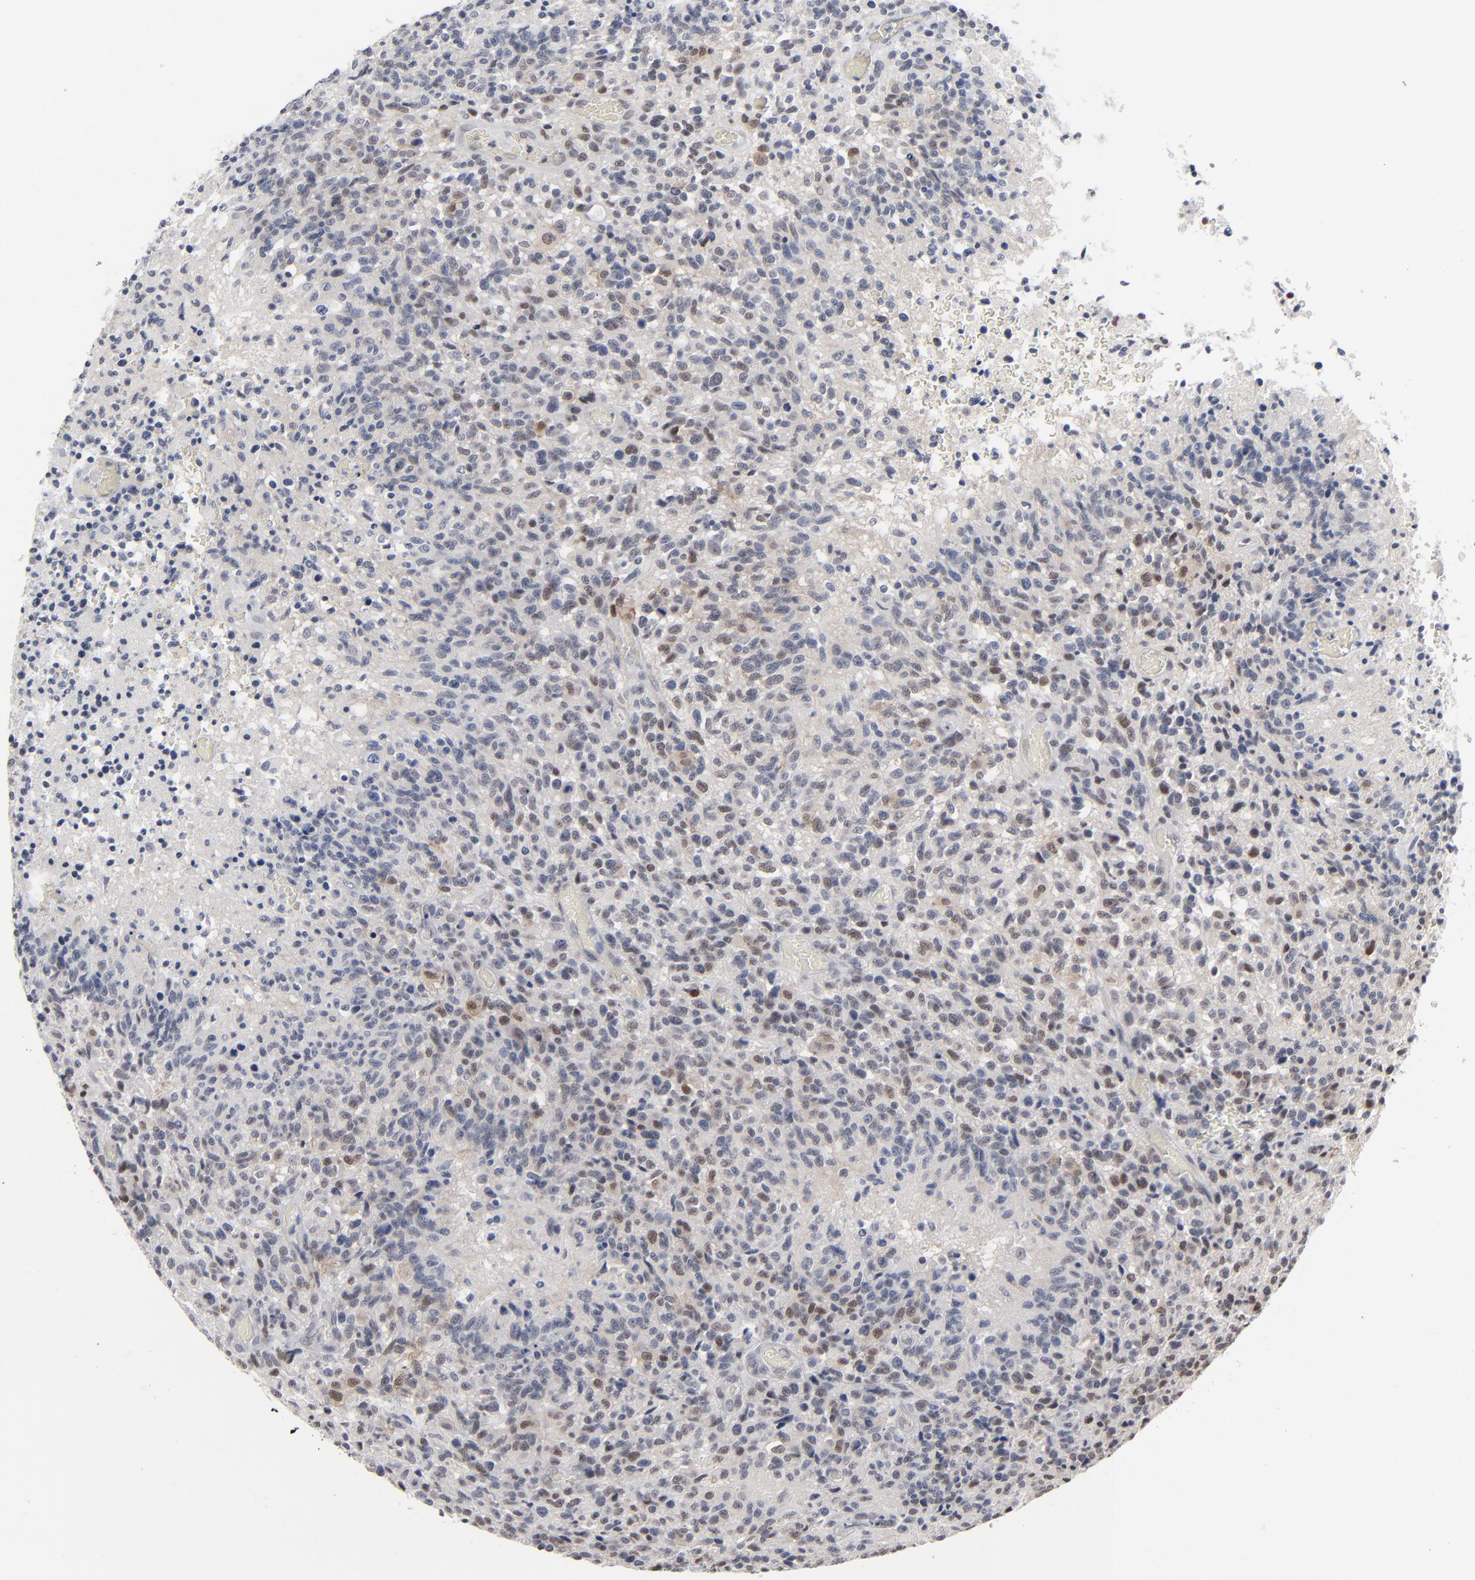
{"staining": {"intensity": "weak", "quantity": "<25%", "location": "nuclear"}, "tissue": "glioma", "cell_type": "Tumor cells", "image_type": "cancer", "snomed": [{"axis": "morphology", "description": "Glioma, malignant, High grade"}, {"axis": "topography", "description": "Brain"}], "caption": "Immunohistochemical staining of glioma reveals no significant expression in tumor cells. Nuclei are stained in blue.", "gene": "IRF9", "patient": {"sex": "male", "age": 36}}